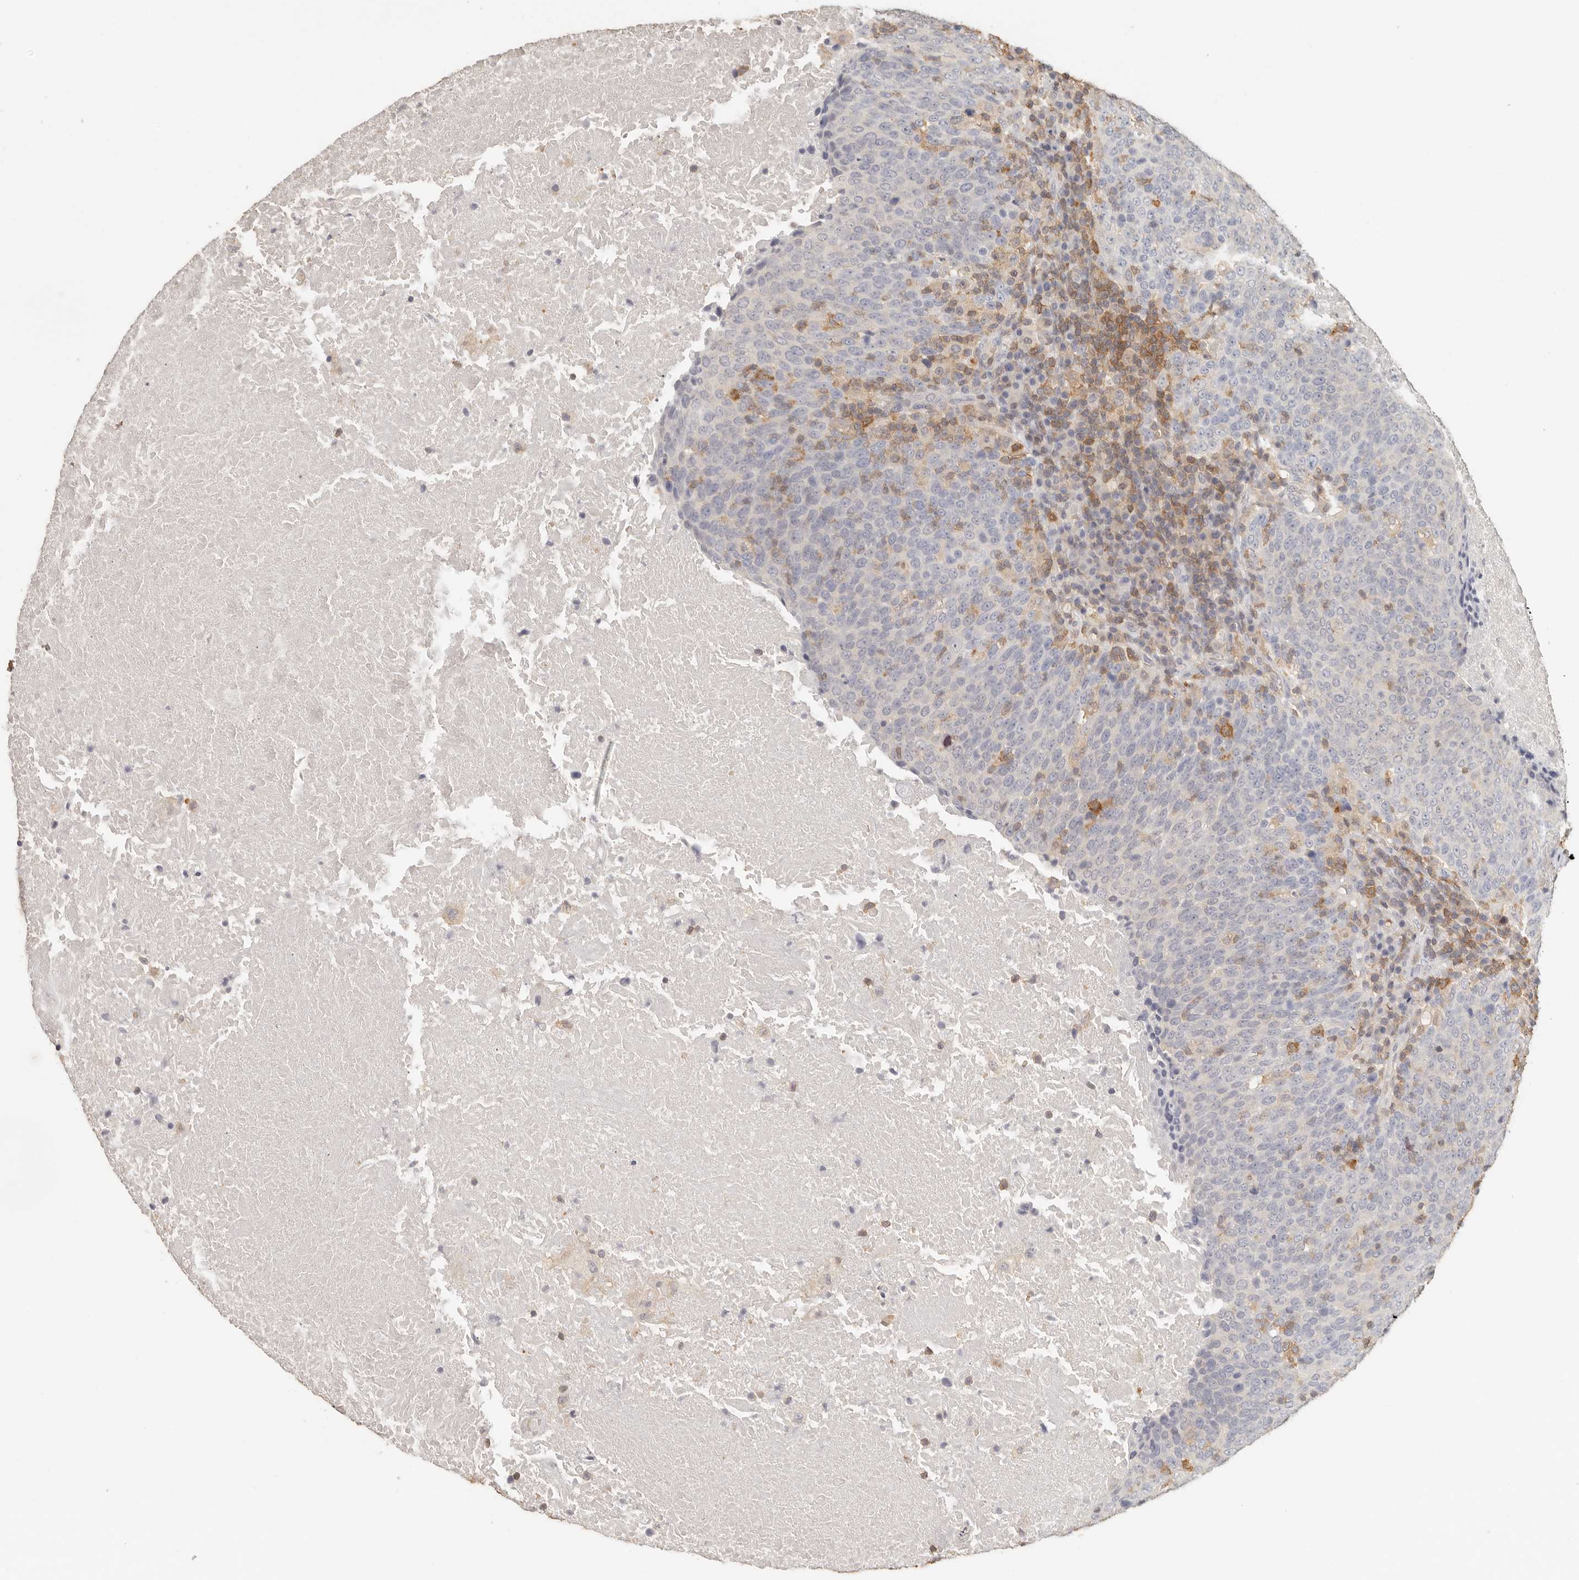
{"staining": {"intensity": "negative", "quantity": "none", "location": "none"}, "tissue": "head and neck cancer", "cell_type": "Tumor cells", "image_type": "cancer", "snomed": [{"axis": "morphology", "description": "Squamous cell carcinoma, NOS"}, {"axis": "morphology", "description": "Squamous cell carcinoma, metastatic, NOS"}, {"axis": "topography", "description": "Lymph node"}, {"axis": "topography", "description": "Head-Neck"}], "caption": "Head and neck cancer (squamous cell carcinoma) was stained to show a protein in brown. There is no significant staining in tumor cells.", "gene": "CSK", "patient": {"sex": "male", "age": 62}}